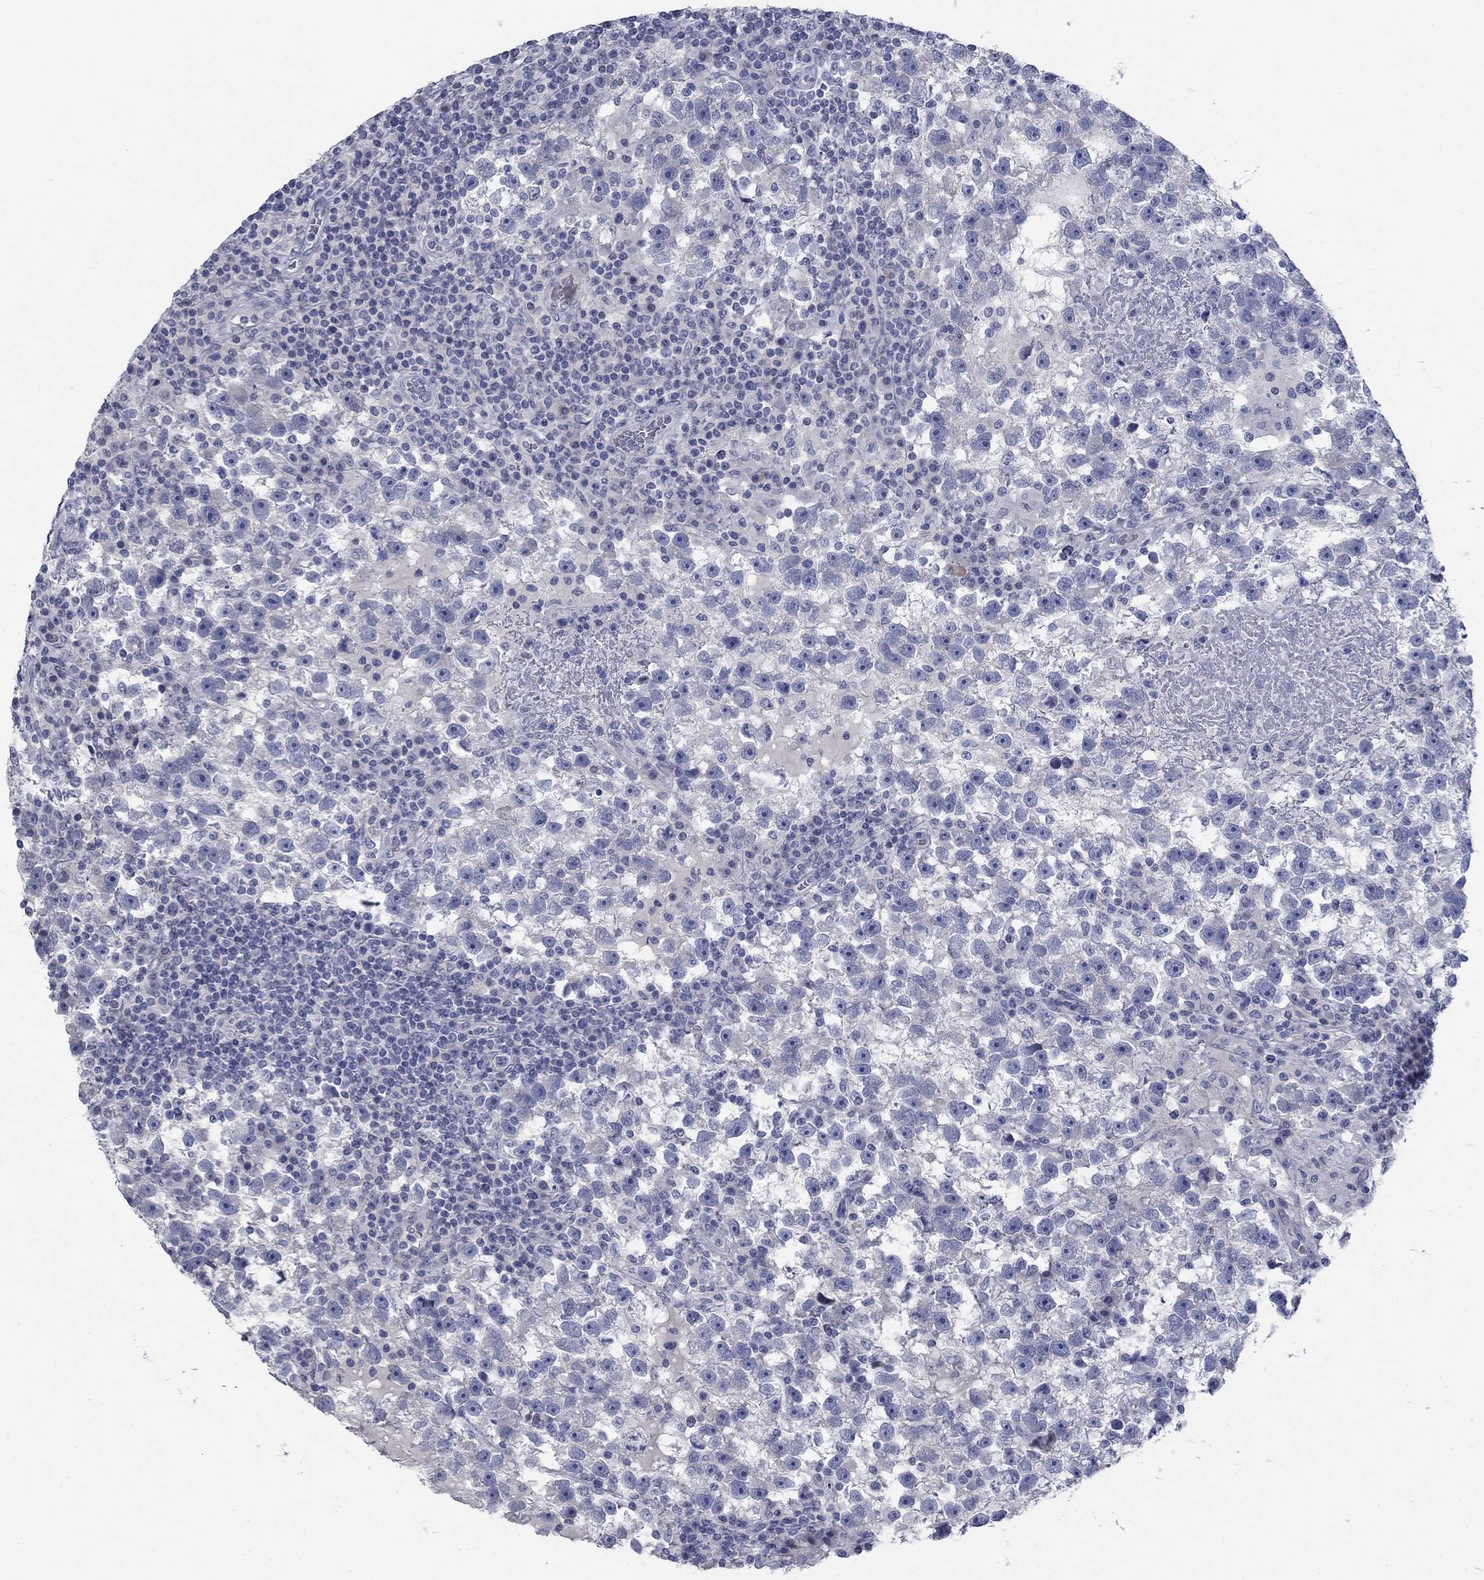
{"staining": {"intensity": "negative", "quantity": "none", "location": "none"}, "tissue": "testis cancer", "cell_type": "Tumor cells", "image_type": "cancer", "snomed": [{"axis": "morphology", "description": "Seminoma, NOS"}, {"axis": "topography", "description": "Testis"}], "caption": "IHC image of neoplastic tissue: human testis seminoma stained with DAB (3,3'-diaminobenzidine) displays no significant protein positivity in tumor cells.", "gene": "DNER", "patient": {"sex": "male", "age": 47}}